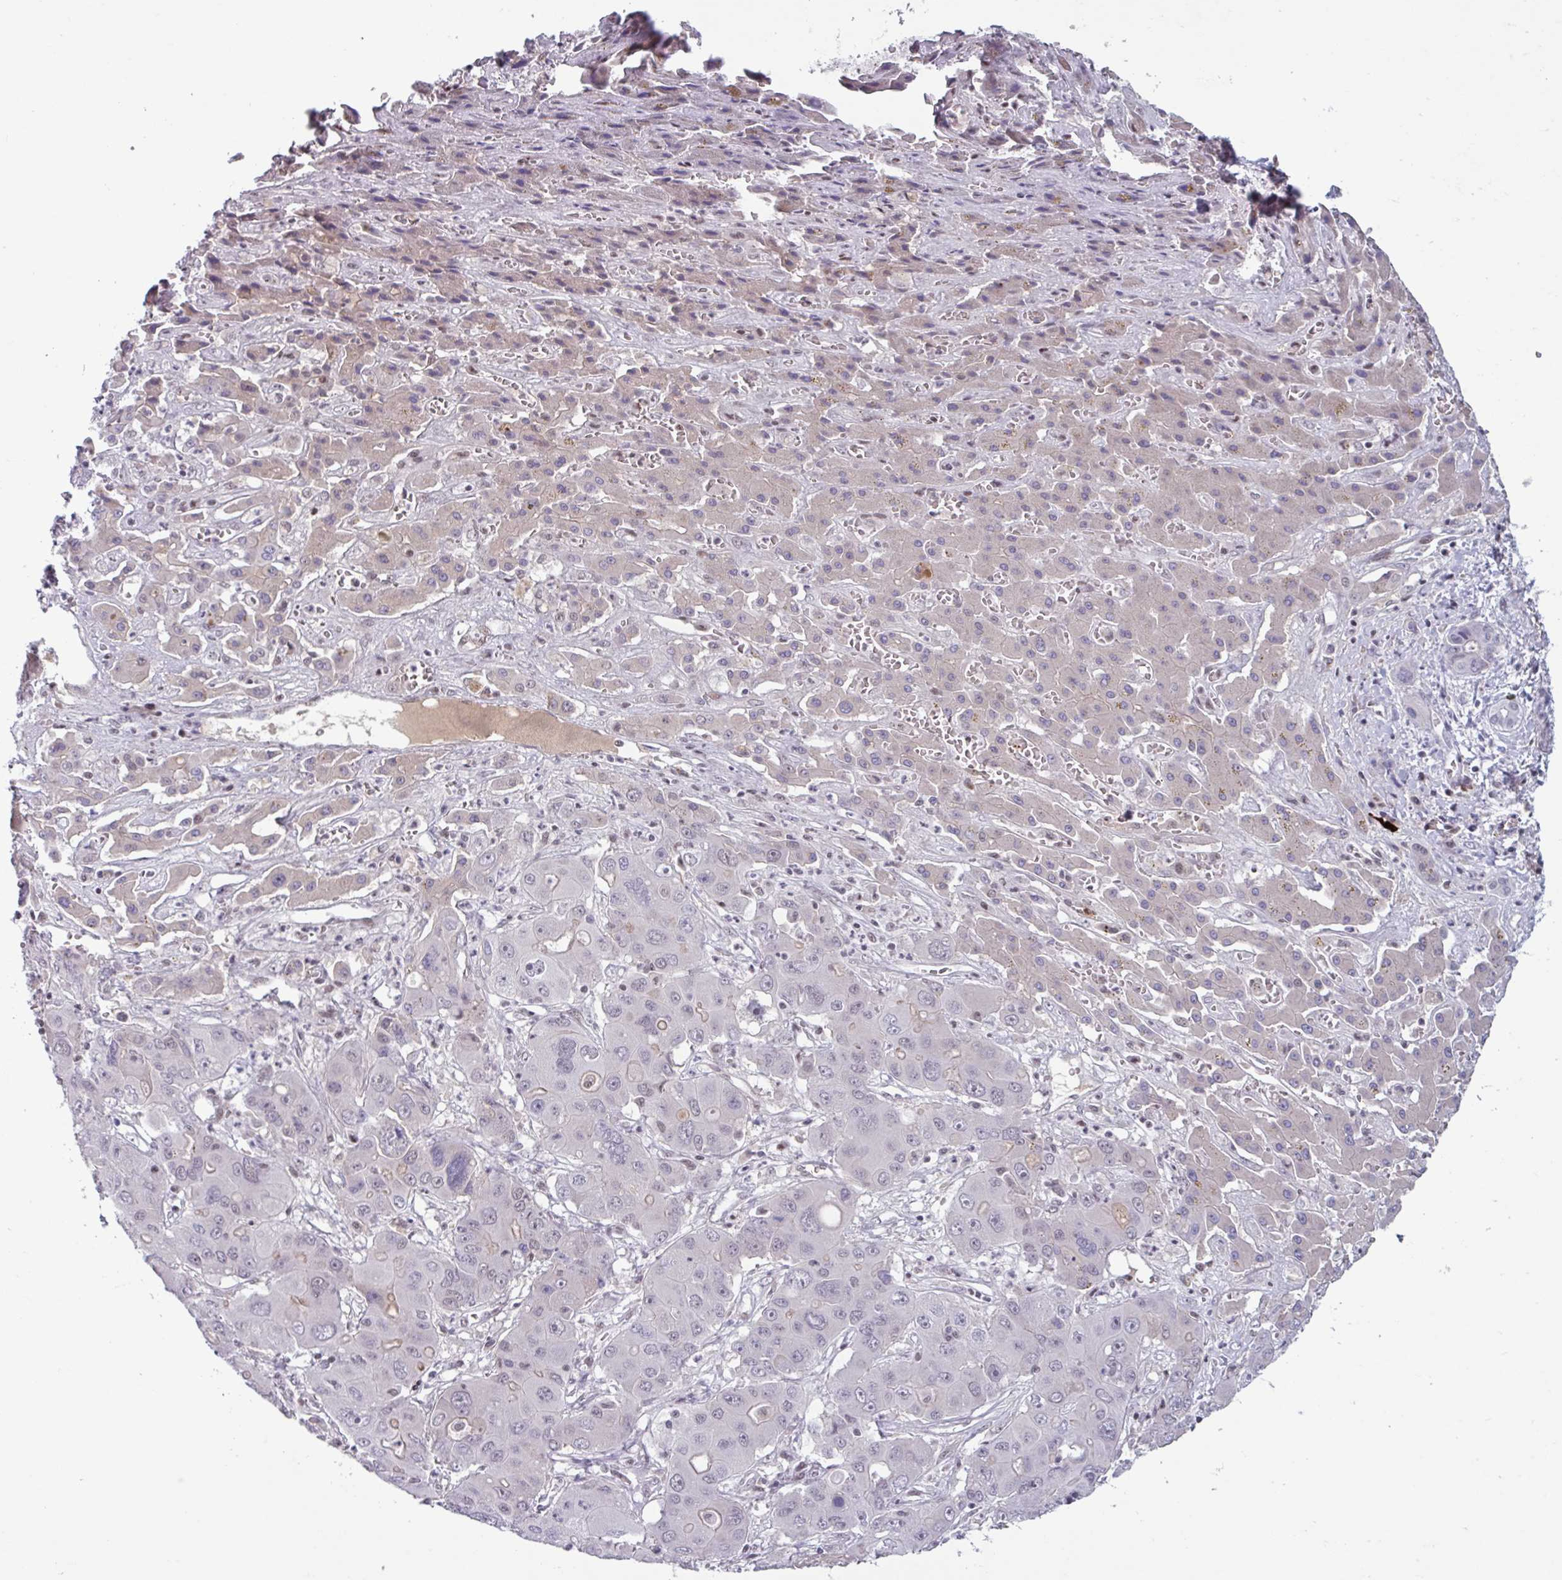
{"staining": {"intensity": "negative", "quantity": "none", "location": "none"}, "tissue": "liver cancer", "cell_type": "Tumor cells", "image_type": "cancer", "snomed": [{"axis": "morphology", "description": "Cholangiocarcinoma"}, {"axis": "topography", "description": "Liver"}], "caption": "High magnification brightfield microscopy of cholangiocarcinoma (liver) stained with DAB (brown) and counterstained with hematoxylin (blue): tumor cells show no significant expression.", "gene": "ZNF575", "patient": {"sex": "male", "age": 67}}